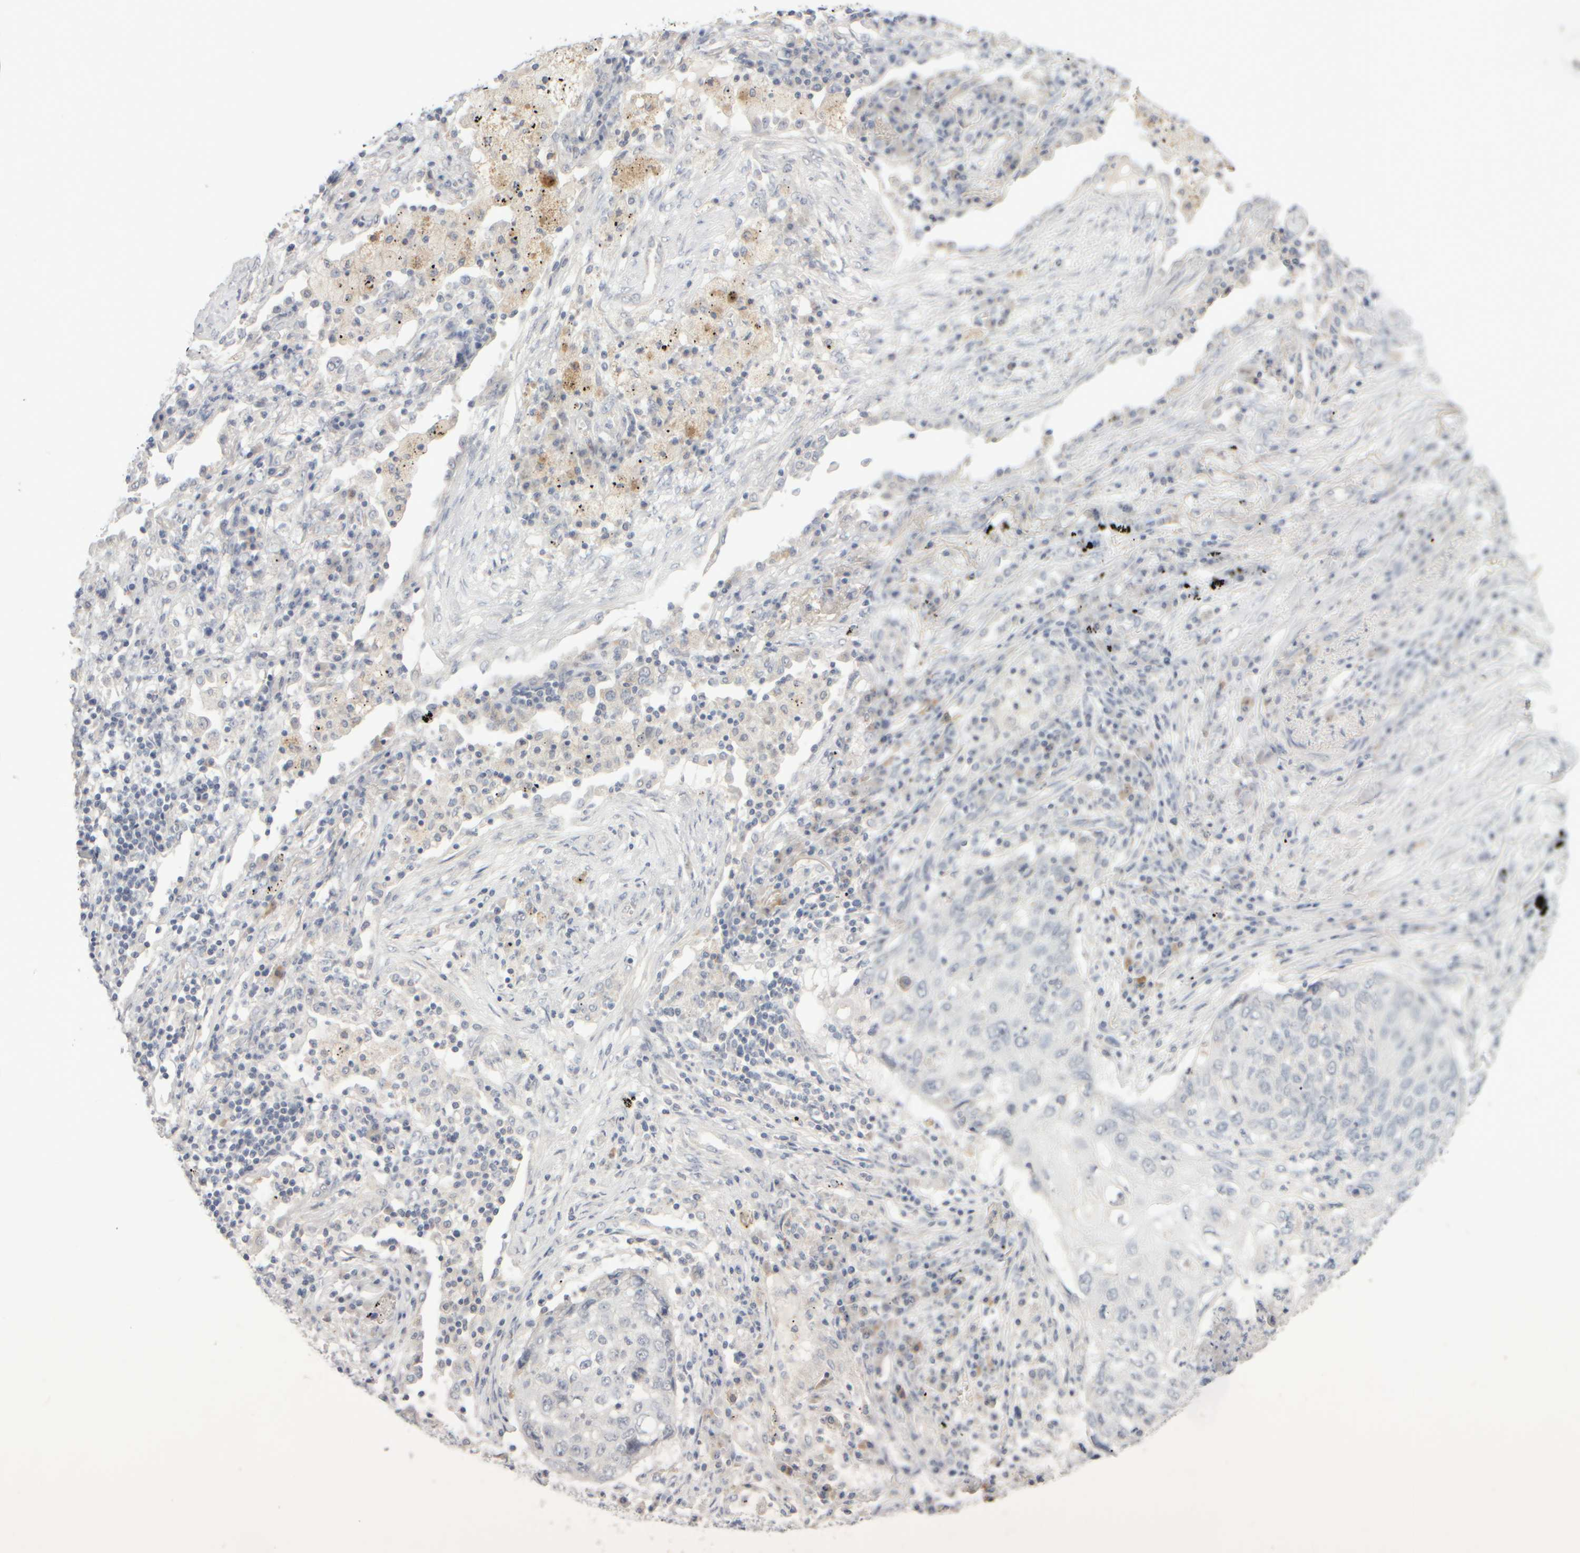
{"staining": {"intensity": "negative", "quantity": "none", "location": "none"}, "tissue": "lung cancer", "cell_type": "Tumor cells", "image_type": "cancer", "snomed": [{"axis": "morphology", "description": "Squamous cell carcinoma, NOS"}, {"axis": "topography", "description": "Lung"}], "caption": "High power microscopy image of an immunohistochemistry (IHC) photomicrograph of lung cancer, revealing no significant staining in tumor cells.", "gene": "ZNF112", "patient": {"sex": "female", "age": 63}}